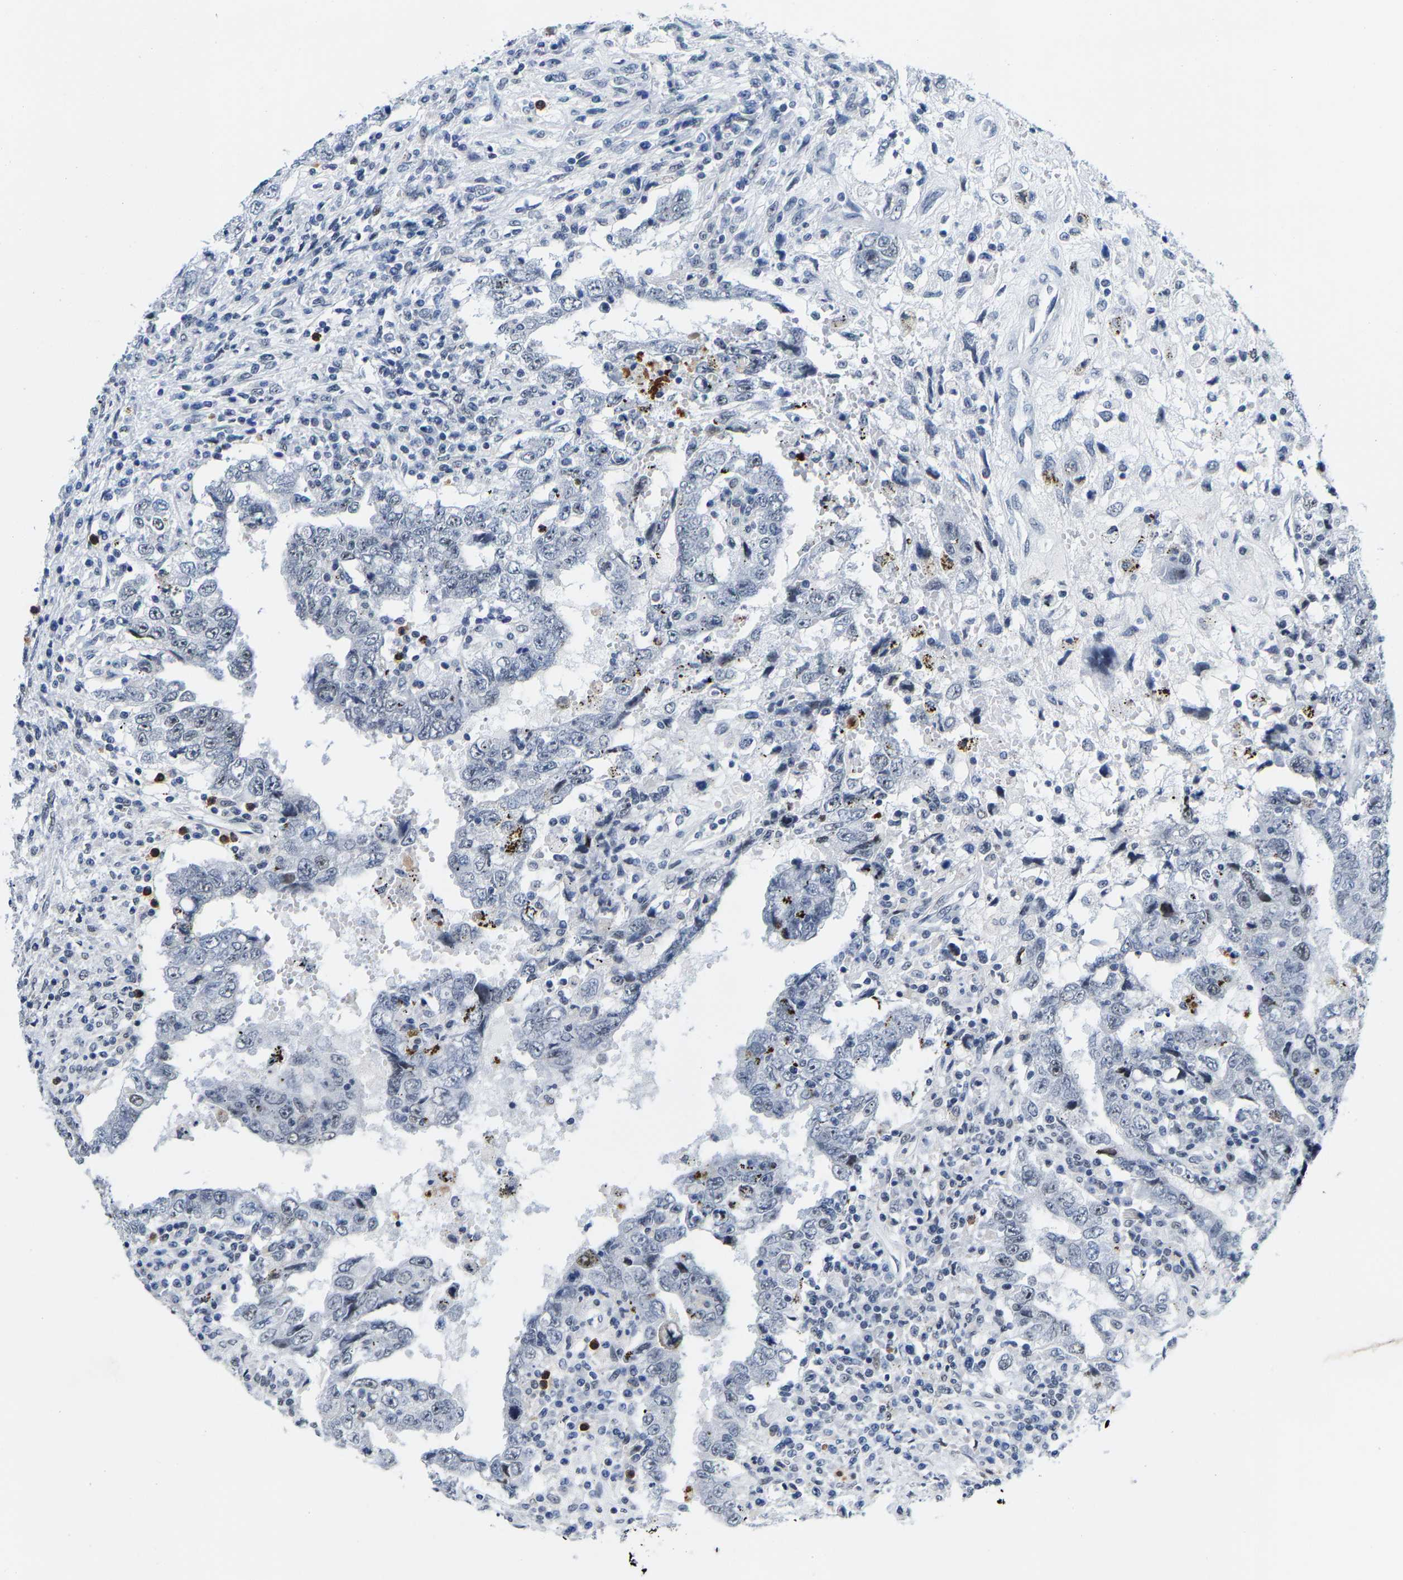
{"staining": {"intensity": "negative", "quantity": "none", "location": "none"}, "tissue": "testis cancer", "cell_type": "Tumor cells", "image_type": "cancer", "snomed": [{"axis": "morphology", "description": "Carcinoma, Embryonal, NOS"}, {"axis": "topography", "description": "Testis"}], "caption": "Human testis embryonal carcinoma stained for a protein using immunohistochemistry reveals no expression in tumor cells.", "gene": "SETD1B", "patient": {"sex": "male", "age": 26}}